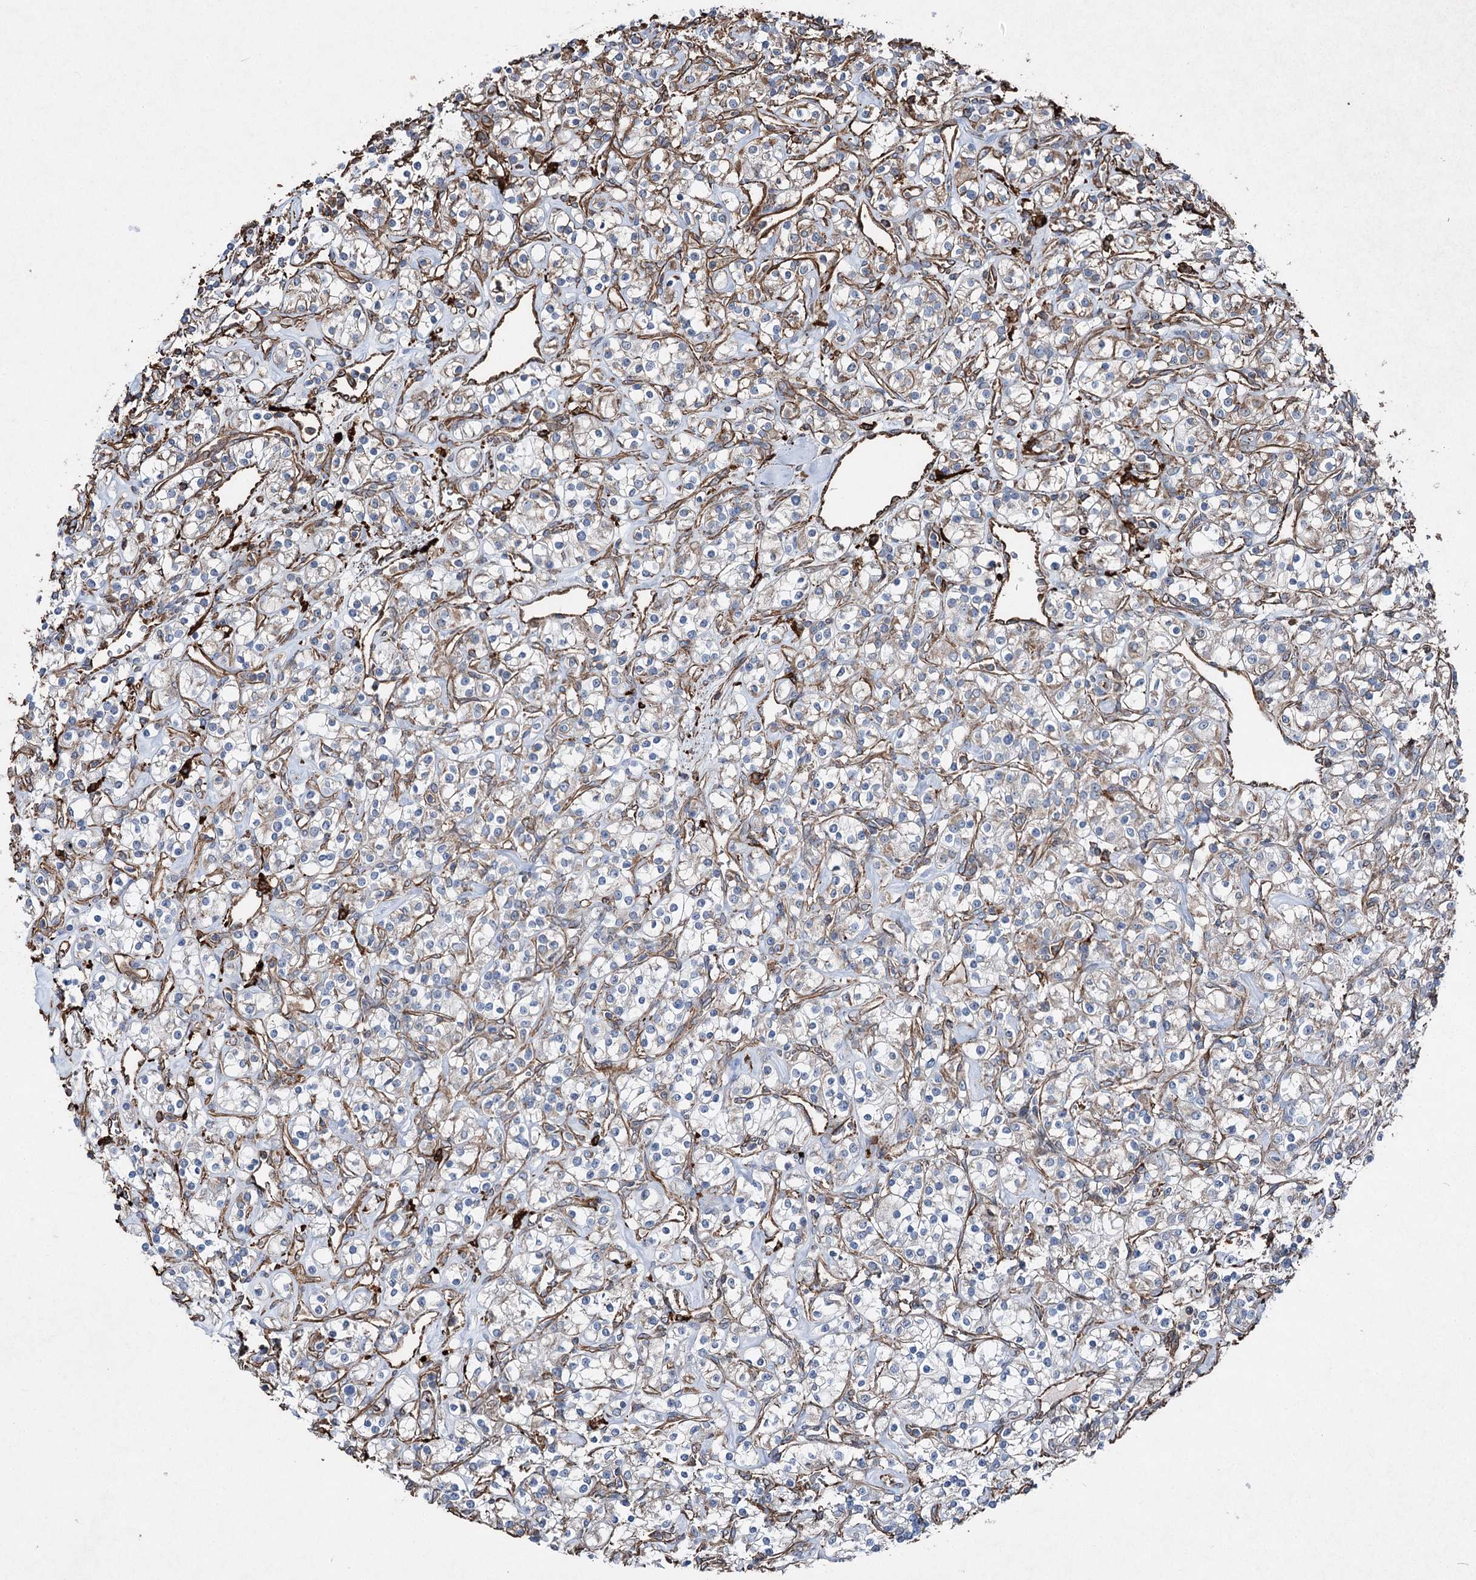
{"staining": {"intensity": "negative", "quantity": "none", "location": "none"}, "tissue": "renal cancer", "cell_type": "Tumor cells", "image_type": "cancer", "snomed": [{"axis": "morphology", "description": "Adenocarcinoma, NOS"}, {"axis": "topography", "description": "Kidney"}], "caption": "DAB immunohistochemical staining of human renal cancer (adenocarcinoma) demonstrates no significant staining in tumor cells.", "gene": "CLEC4M", "patient": {"sex": "male", "age": 77}}